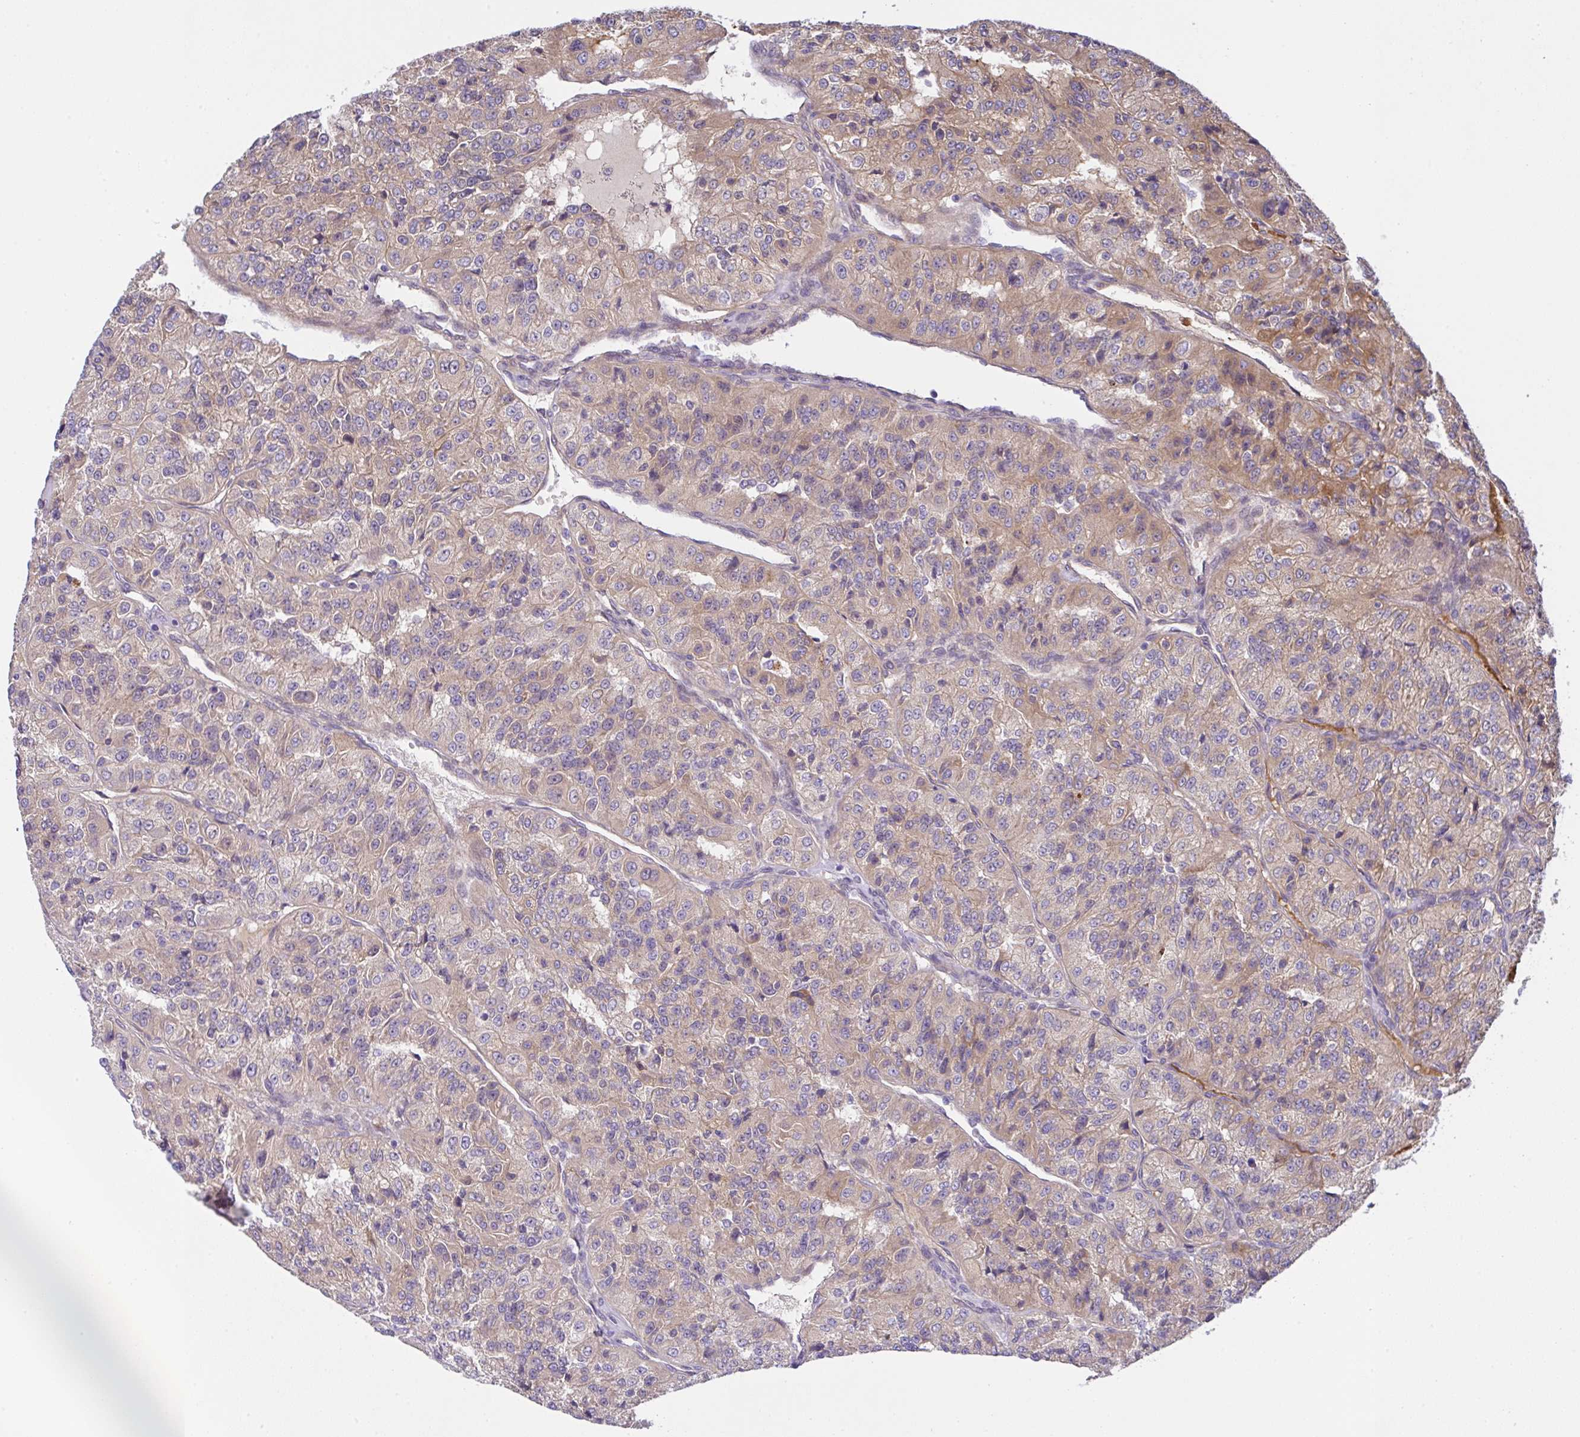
{"staining": {"intensity": "moderate", "quantity": "25%-75%", "location": "cytoplasmic/membranous"}, "tissue": "renal cancer", "cell_type": "Tumor cells", "image_type": "cancer", "snomed": [{"axis": "morphology", "description": "Adenocarcinoma, NOS"}, {"axis": "topography", "description": "Kidney"}], "caption": "Moderate cytoplasmic/membranous protein staining is seen in approximately 25%-75% of tumor cells in renal cancer.", "gene": "UBE4A", "patient": {"sex": "female", "age": 63}}